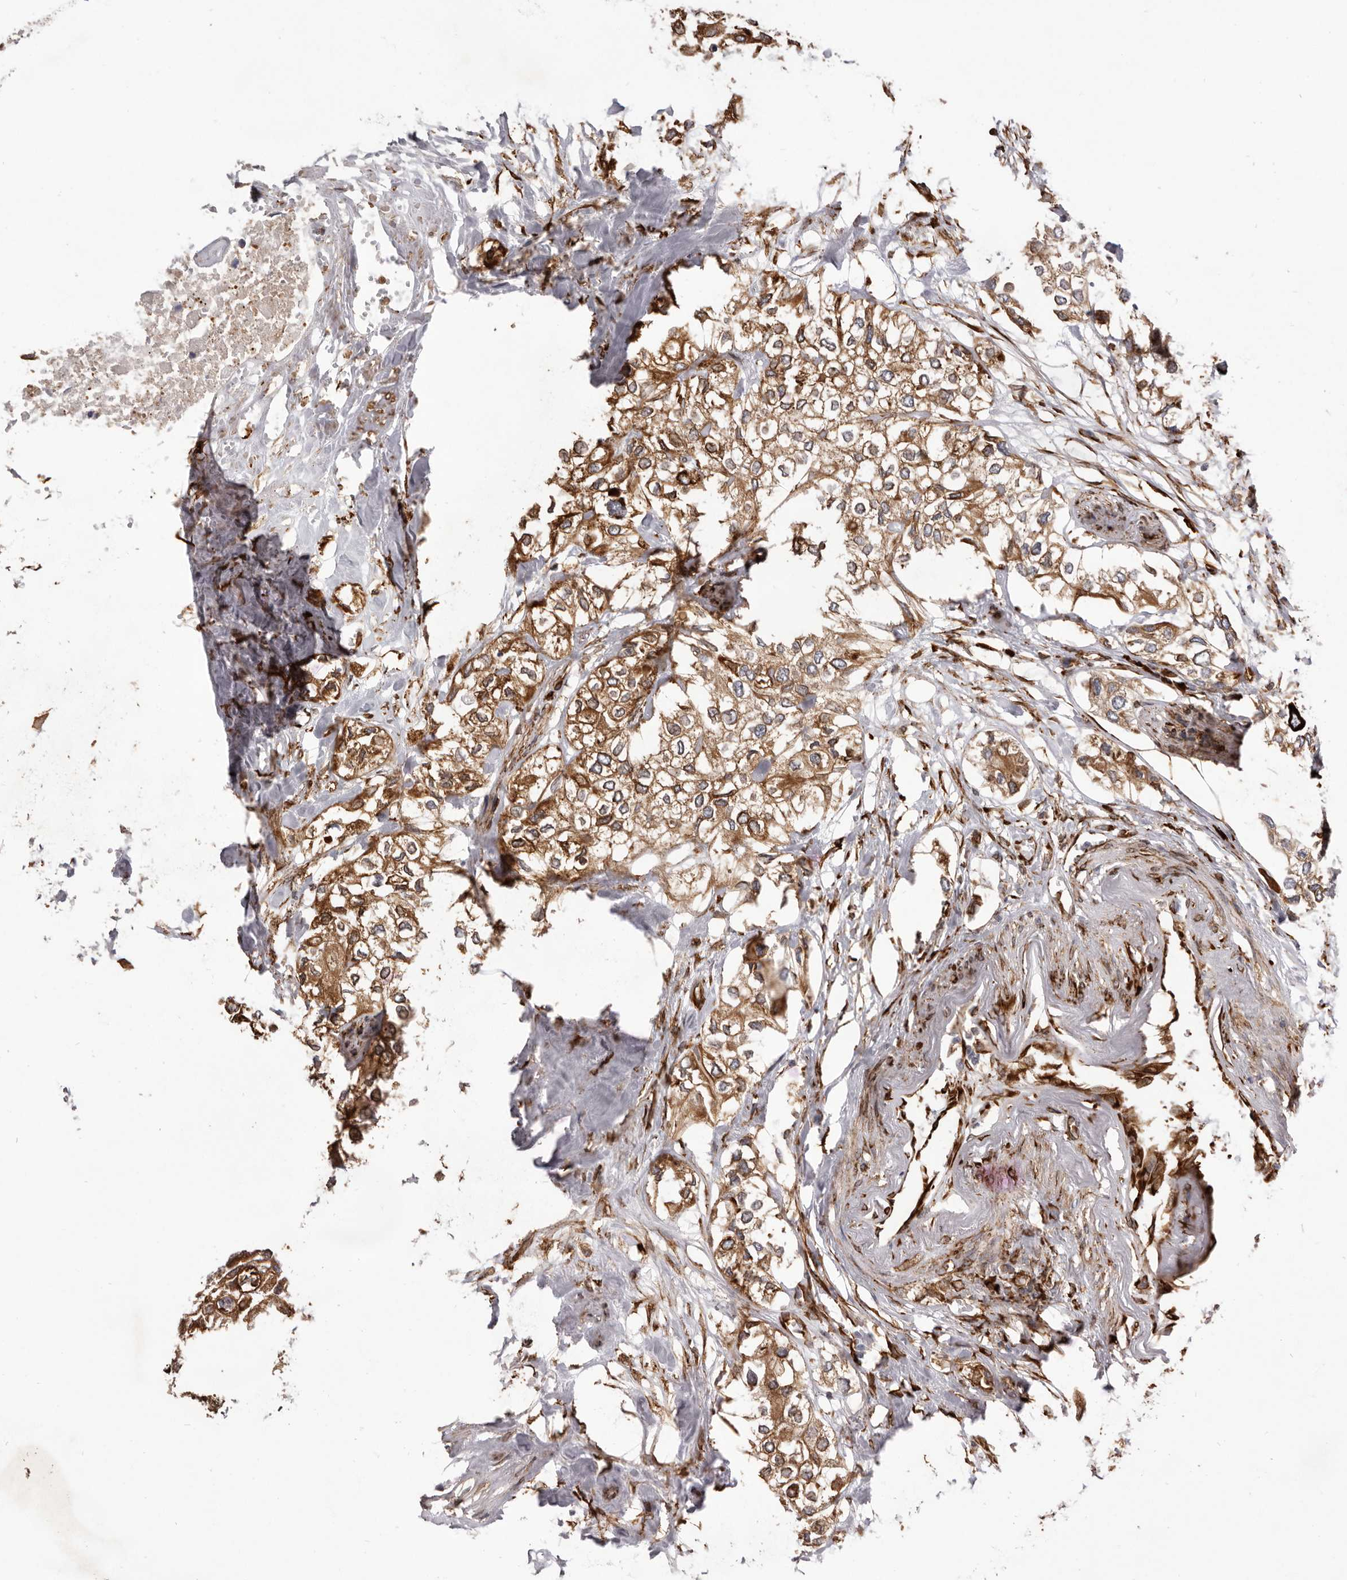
{"staining": {"intensity": "moderate", "quantity": ">75%", "location": "cytoplasmic/membranous"}, "tissue": "urothelial cancer", "cell_type": "Tumor cells", "image_type": "cancer", "snomed": [{"axis": "morphology", "description": "Urothelial carcinoma, High grade"}, {"axis": "topography", "description": "Urinary bladder"}], "caption": "IHC of urothelial carcinoma (high-grade) exhibits medium levels of moderate cytoplasmic/membranous positivity in approximately >75% of tumor cells.", "gene": "WDTC1", "patient": {"sex": "male", "age": 64}}